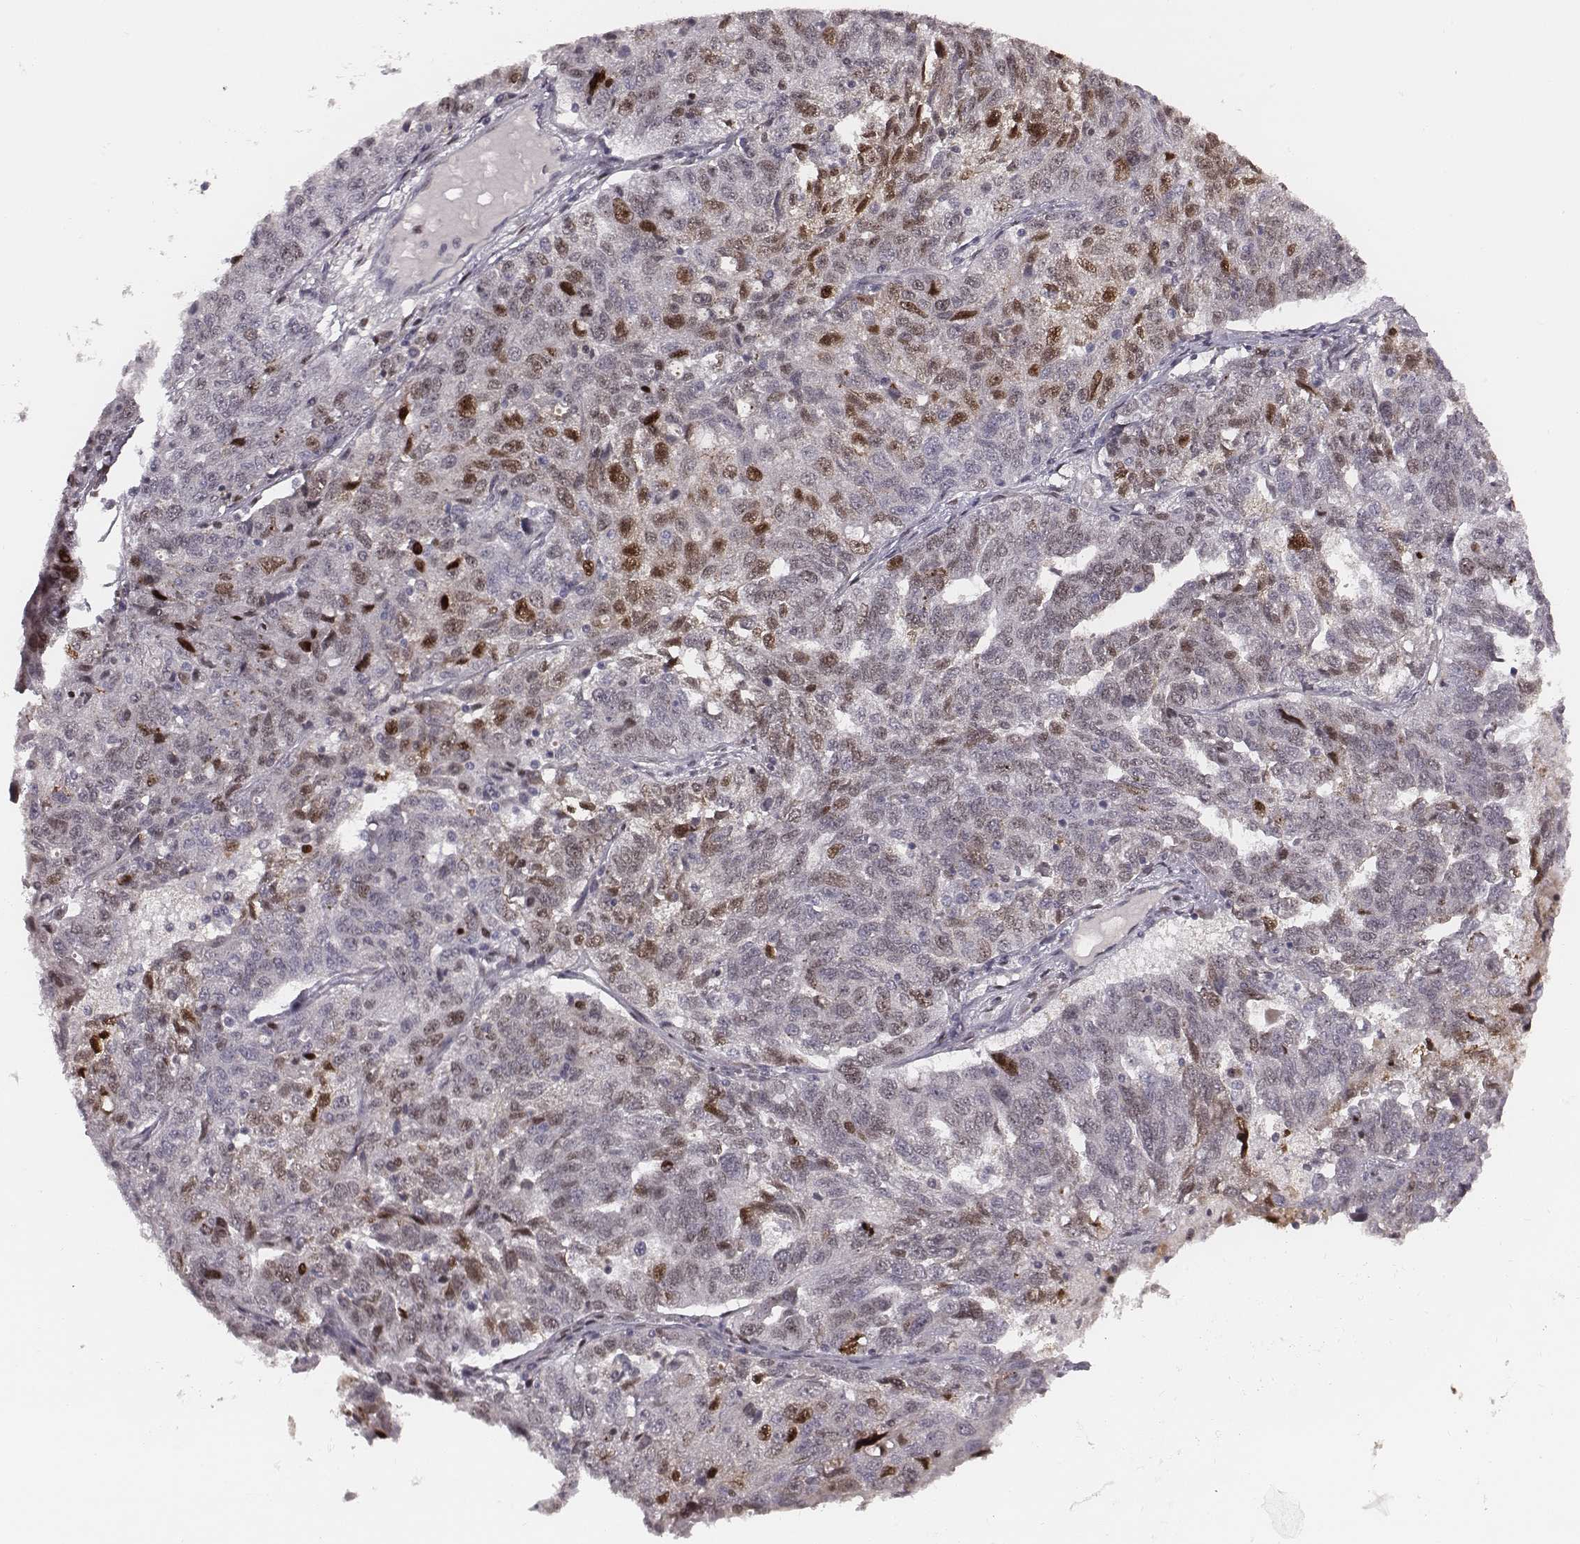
{"staining": {"intensity": "moderate", "quantity": "<25%", "location": "nuclear"}, "tissue": "ovarian cancer", "cell_type": "Tumor cells", "image_type": "cancer", "snomed": [{"axis": "morphology", "description": "Cystadenocarcinoma, serous, NOS"}, {"axis": "topography", "description": "Ovary"}], "caption": "Serous cystadenocarcinoma (ovarian) was stained to show a protein in brown. There is low levels of moderate nuclear positivity in about <25% of tumor cells. The staining was performed using DAB (3,3'-diaminobenzidine), with brown indicating positive protein expression. Nuclei are stained blue with hematoxylin.", "gene": "NDC1", "patient": {"sex": "female", "age": 71}}